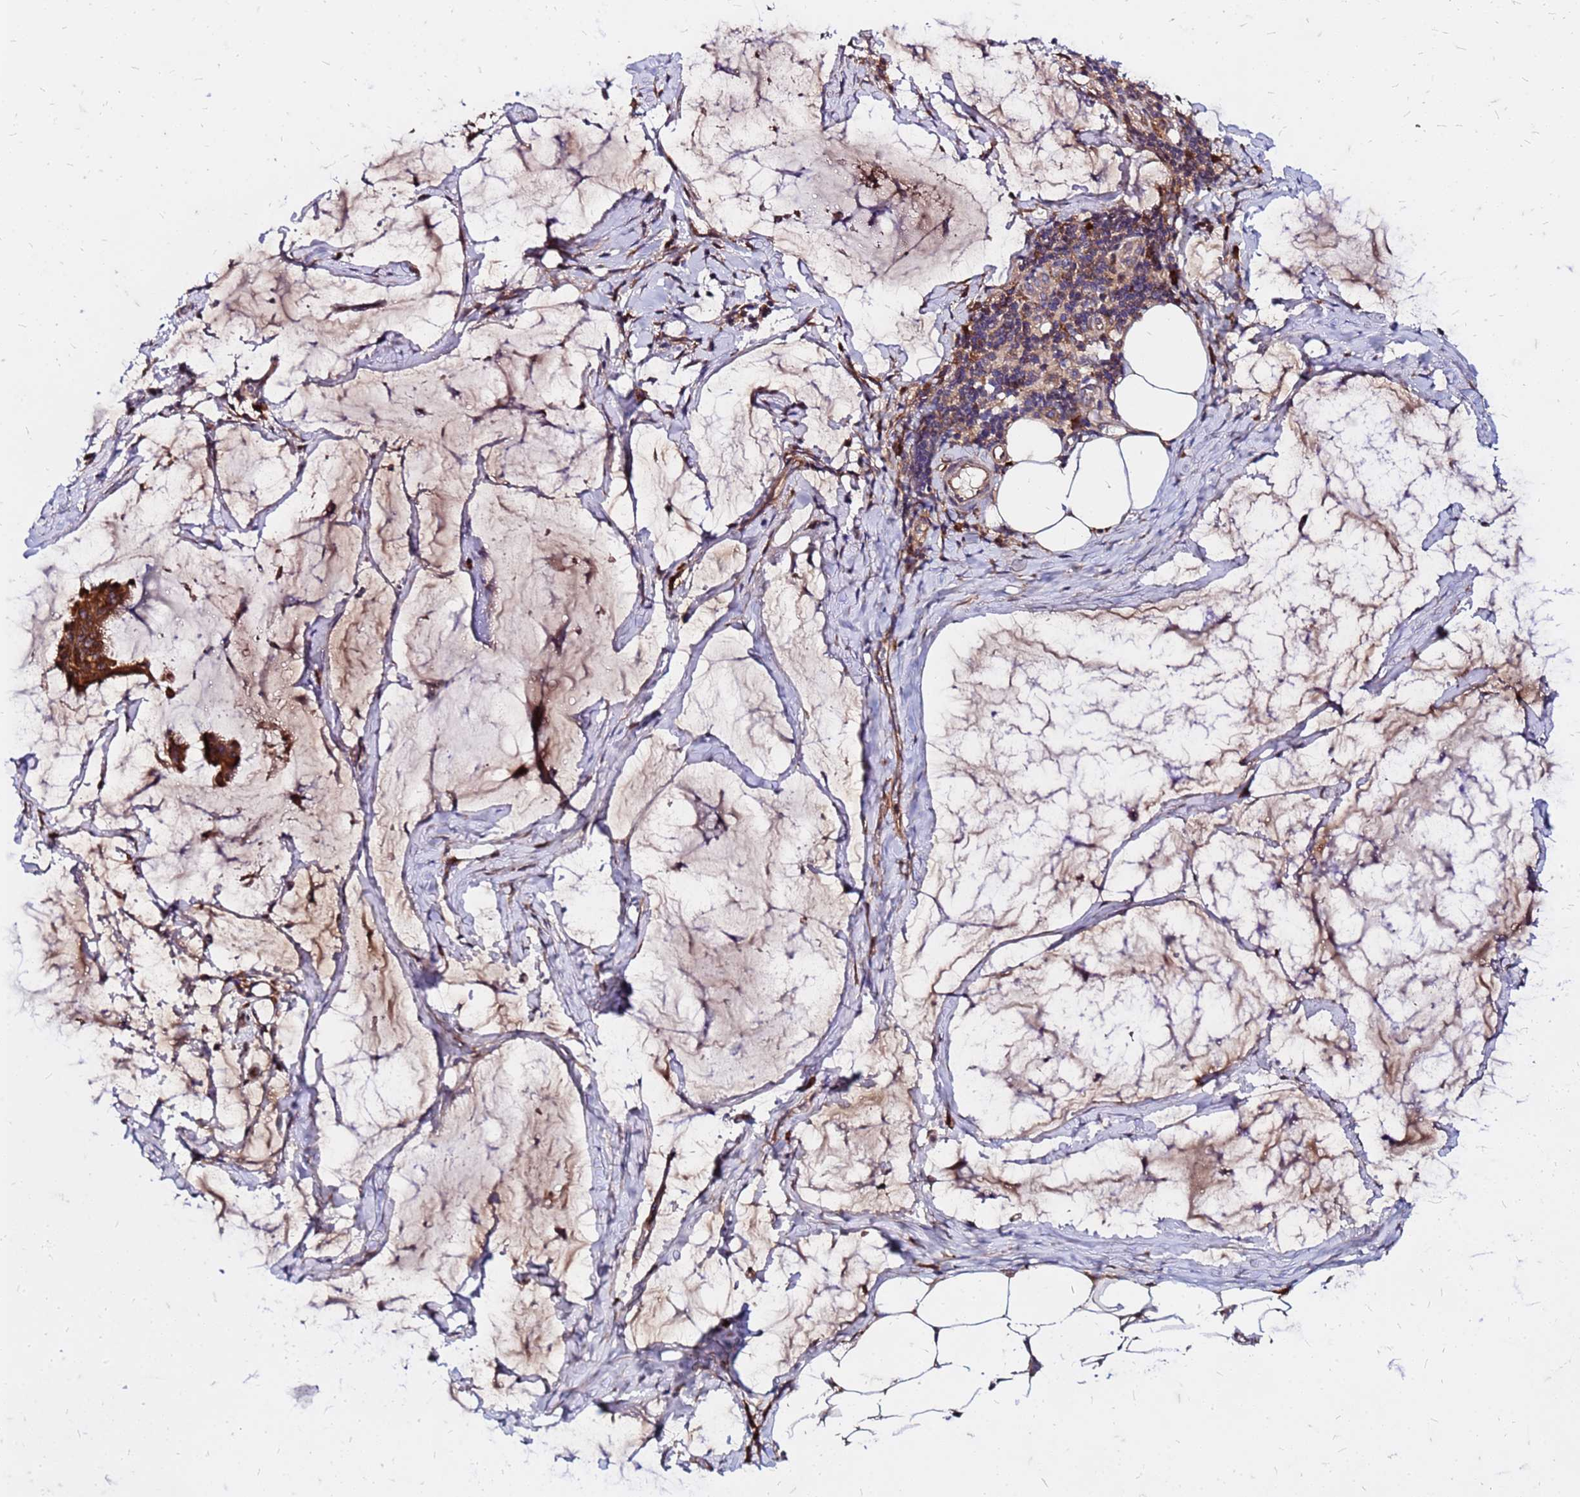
{"staining": {"intensity": "strong", "quantity": ">75%", "location": "cytoplasmic/membranous"}, "tissue": "ovarian cancer", "cell_type": "Tumor cells", "image_type": "cancer", "snomed": [{"axis": "morphology", "description": "Cystadenocarcinoma, mucinous, NOS"}, {"axis": "topography", "description": "Ovary"}], "caption": "DAB immunohistochemical staining of ovarian mucinous cystadenocarcinoma displays strong cytoplasmic/membranous protein staining in about >75% of tumor cells.", "gene": "VMO1", "patient": {"sex": "female", "age": 73}}